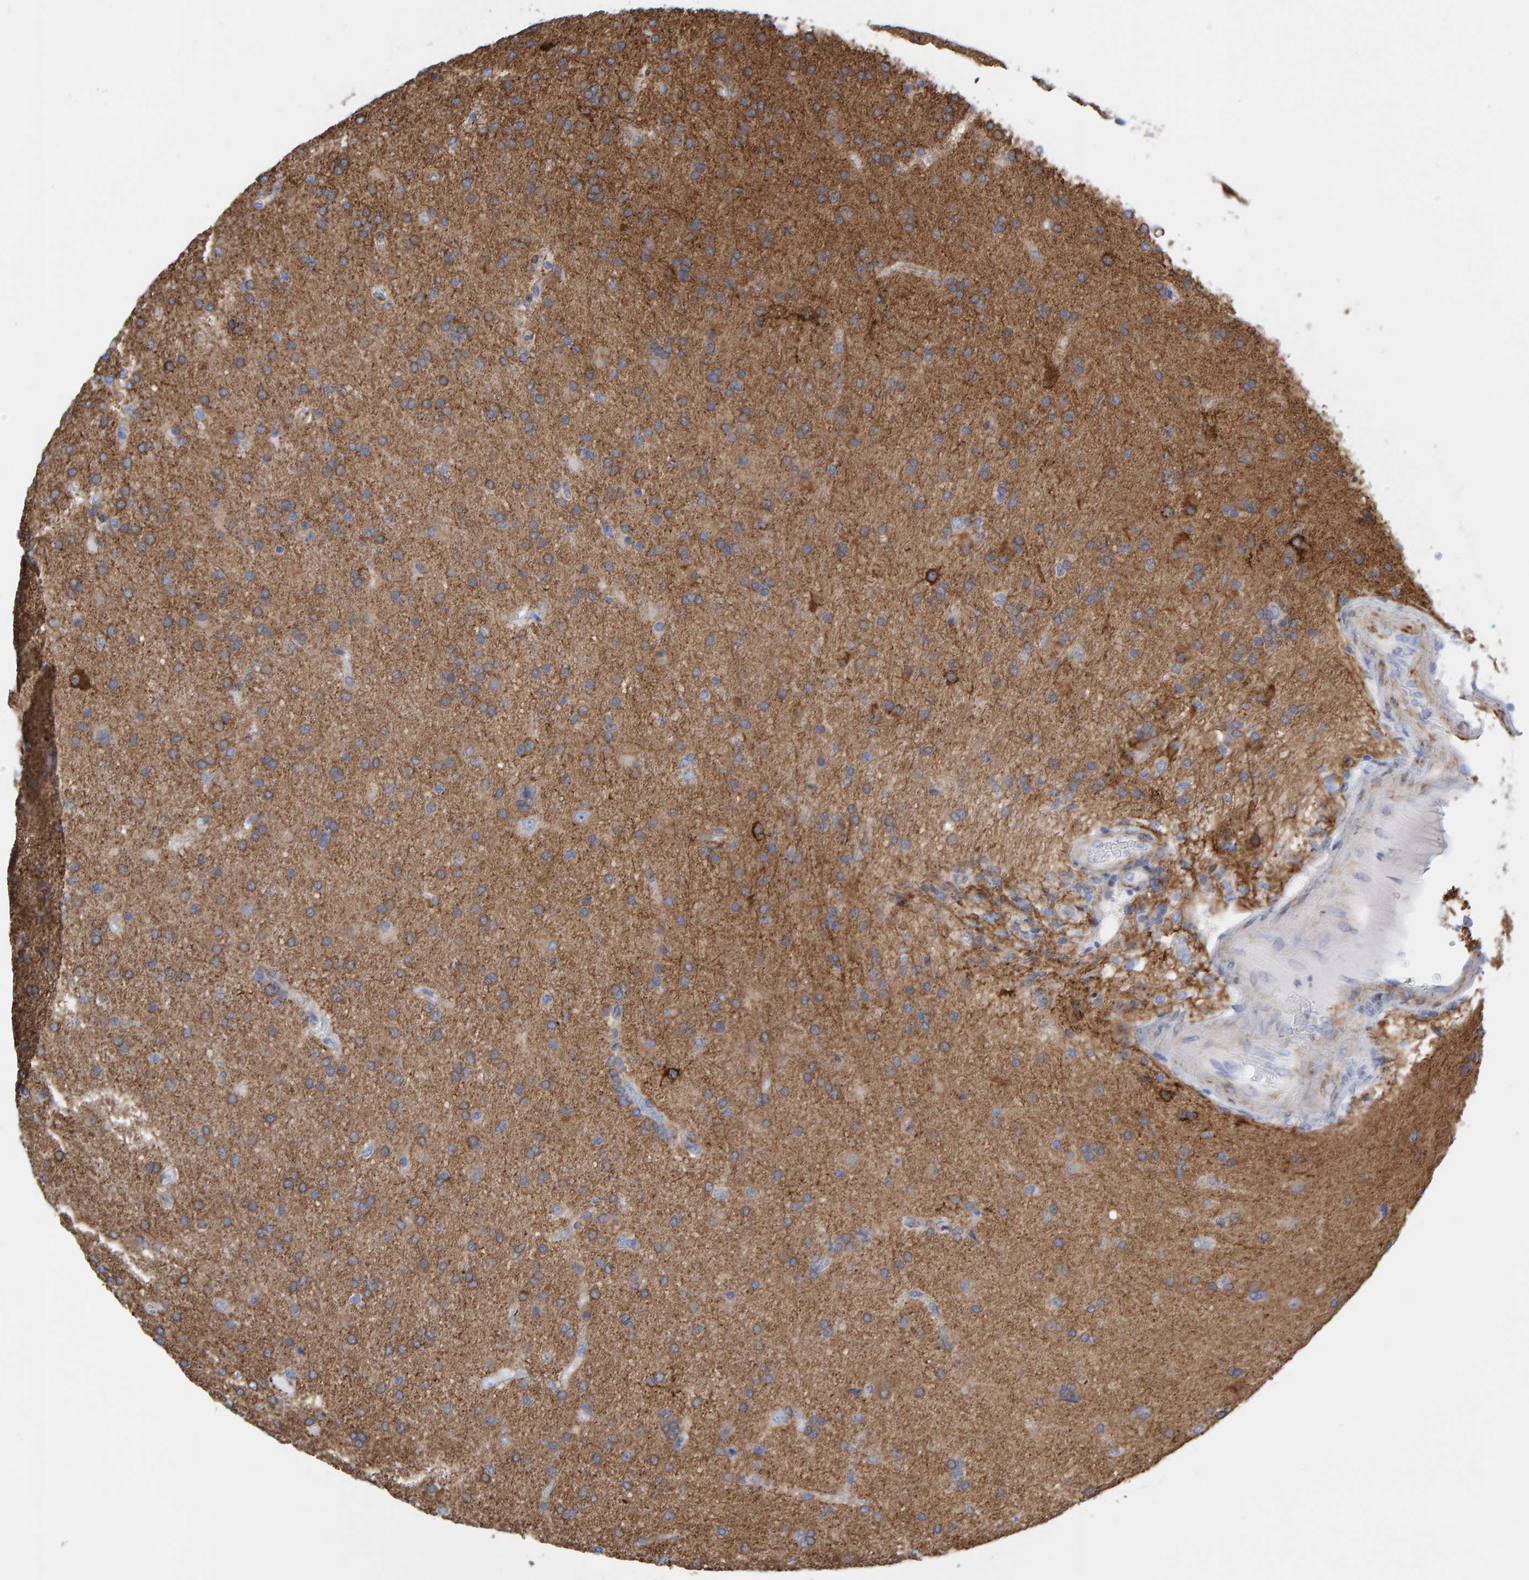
{"staining": {"intensity": "moderate", "quantity": ">75%", "location": "cytoplasmic/membranous"}, "tissue": "glioma", "cell_type": "Tumor cells", "image_type": "cancer", "snomed": [{"axis": "morphology", "description": "Glioma, malignant, High grade"}, {"axis": "topography", "description": "Brain"}], "caption": "There is medium levels of moderate cytoplasmic/membranous staining in tumor cells of glioma, as demonstrated by immunohistochemical staining (brown color).", "gene": "MAP1B", "patient": {"sex": "male", "age": 72}}